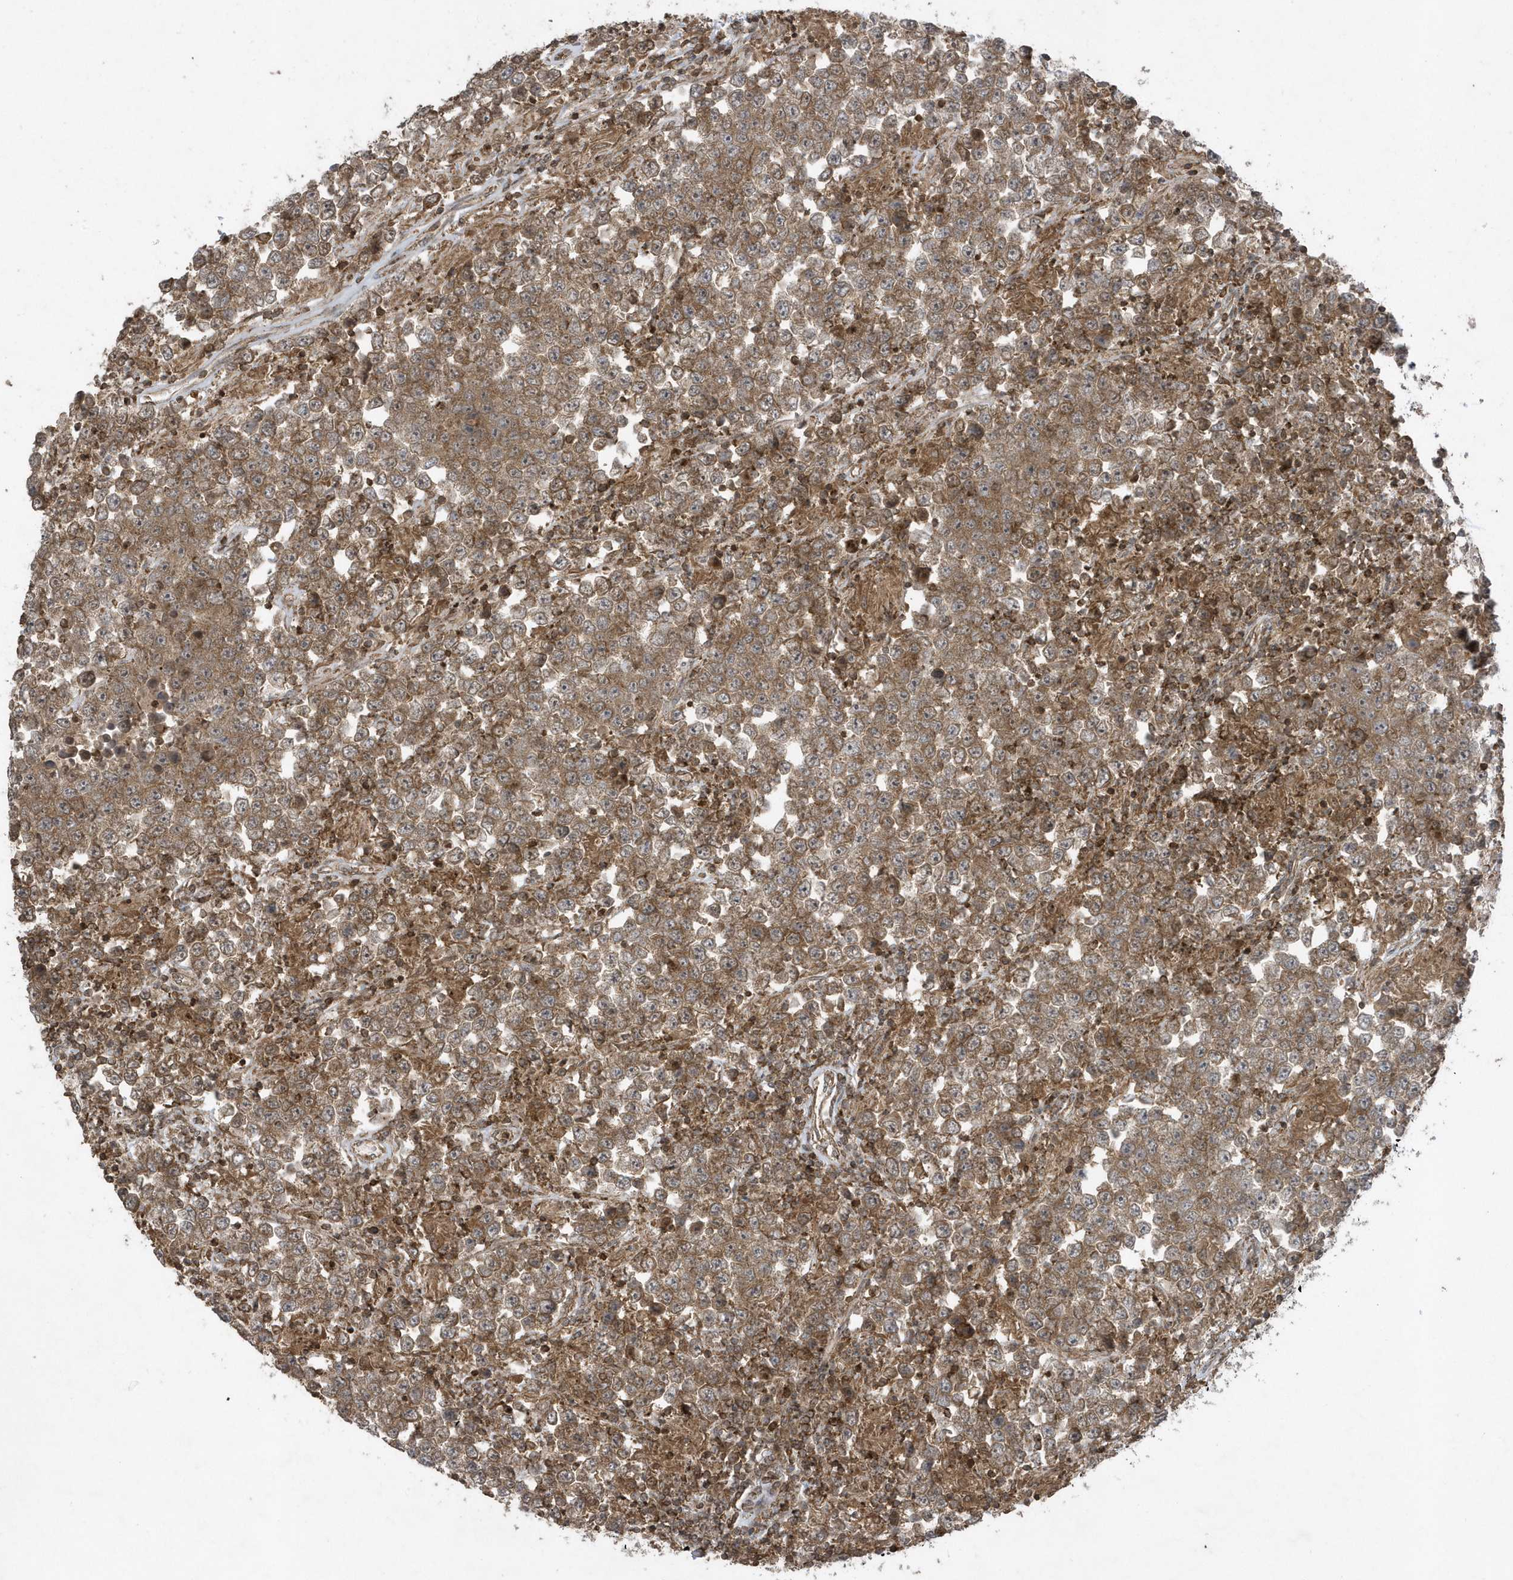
{"staining": {"intensity": "moderate", "quantity": ">75%", "location": "cytoplasmic/membranous"}, "tissue": "testis cancer", "cell_type": "Tumor cells", "image_type": "cancer", "snomed": [{"axis": "morphology", "description": "Normal tissue, NOS"}, {"axis": "morphology", "description": "Urothelial carcinoma, High grade"}, {"axis": "morphology", "description": "Seminoma, NOS"}, {"axis": "morphology", "description": "Carcinoma, Embryonal, NOS"}, {"axis": "topography", "description": "Urinary bladder"}, {"axis": "topography", "description": "Testis"}], "caption": "This is a histology image of IHC staining of testis cancer, which shows moderate staining in the cytoplasmic/membranous of tumor cells.", "gene": "STAMBP", "patient": {"sex": "male", "age": 41}}